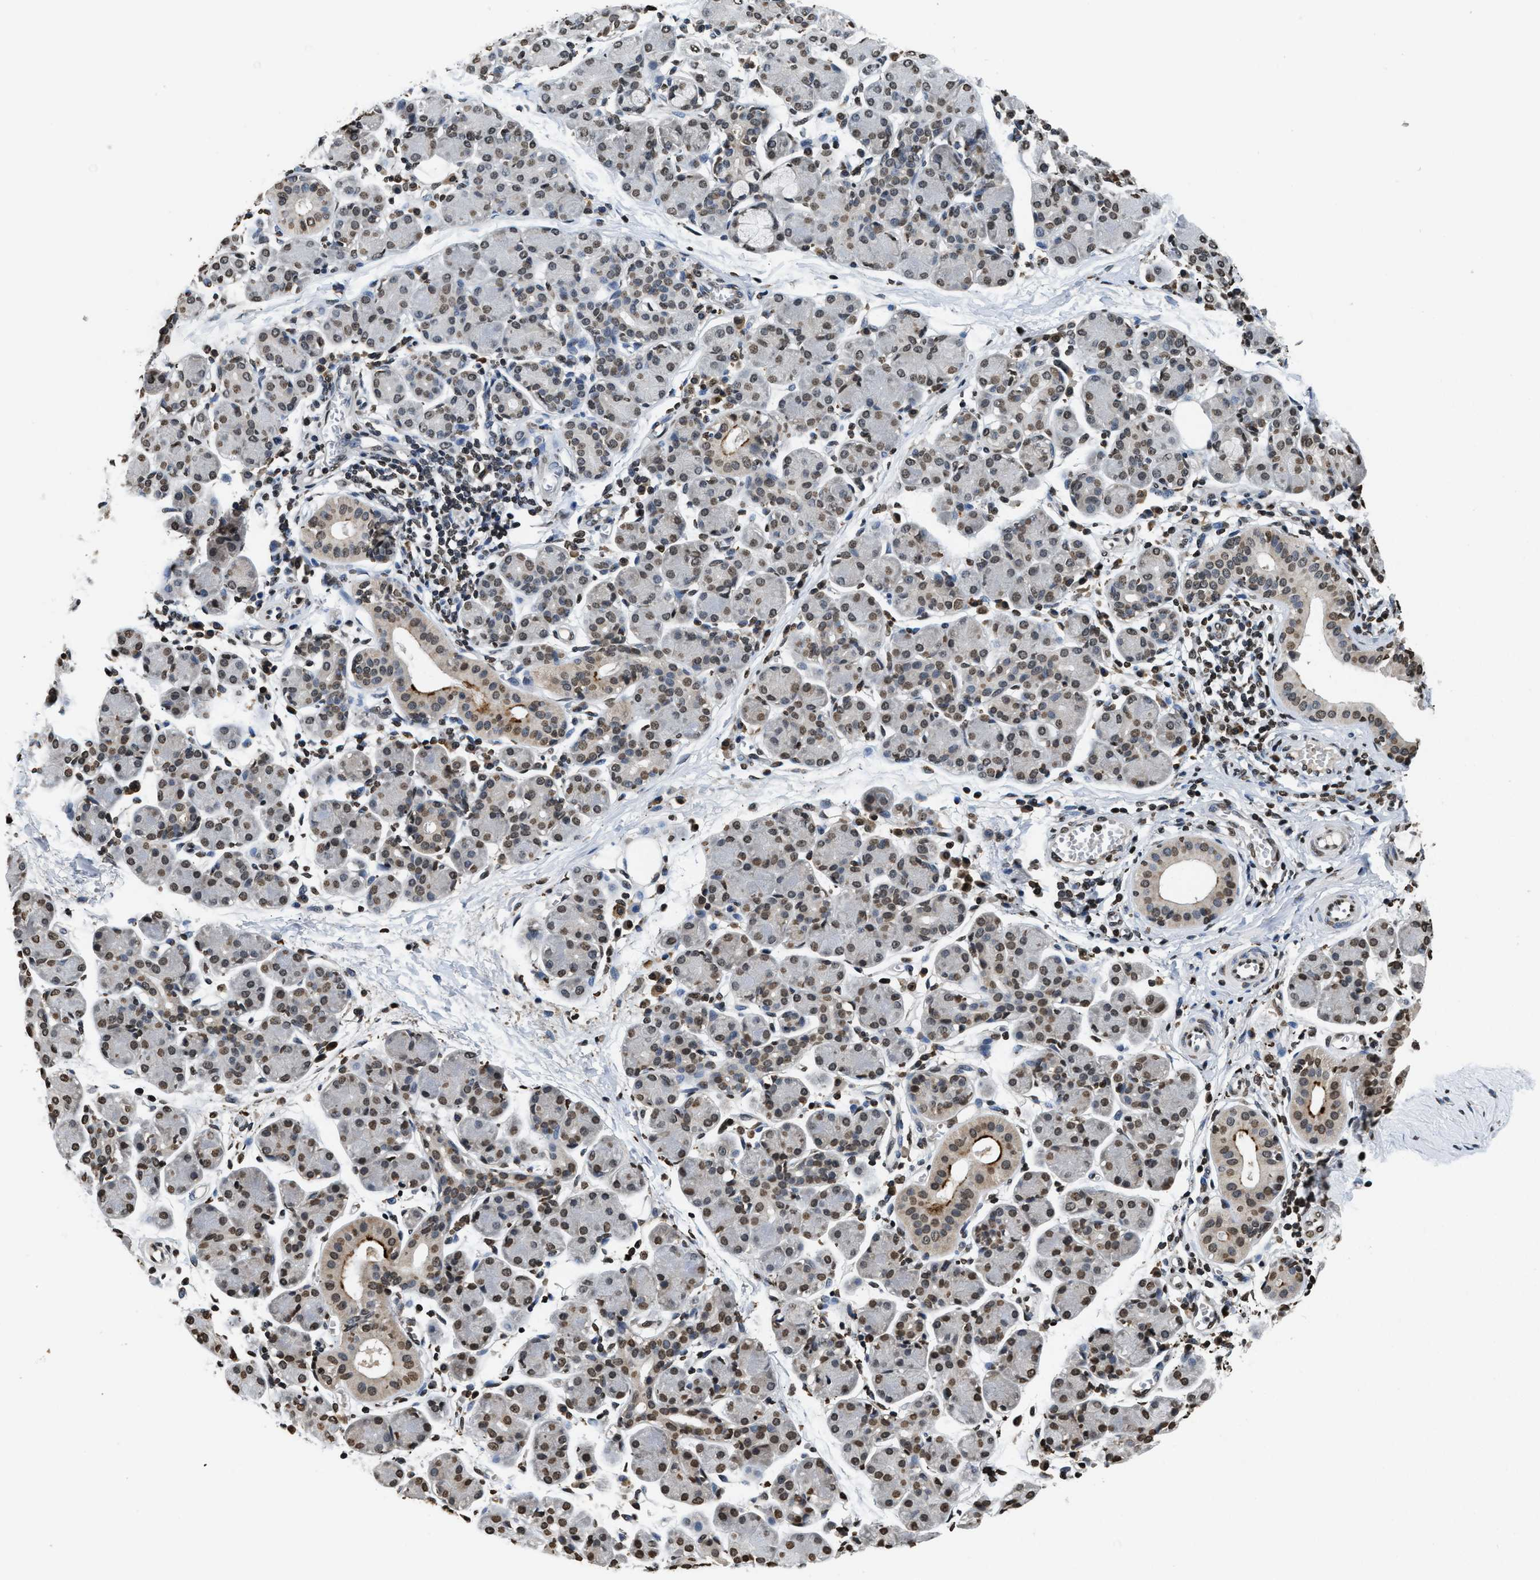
{"staining": {"intensity": "moderate", "quantity": ">75%", "location": "cytoplasmic/membranous,nuclear"}, "tissue": "salivary gland", "cell_type": "Glandular cells", "image_type": "normal", "snomed": [{"axis": "morphology", "description": "Normal tissue, NOS"}, {"axis": "morphology", "description": "Inflammation, NOS"}, {"axis": "topography", "description": "Lymph node"}, {"axis": "topography", "description": "Salivary gland"}], "caption": "Immunohistochemical staining of benign human salivary gland shows moderate cytoplasmic/membranous,nuclear protein expression in about >75% of glandular cells. (DAB IHC, brown staining for protein, blue staining for nuclei).", "gene": "DNASE1L3", "patient": {"sex": "male", "age": 3}}